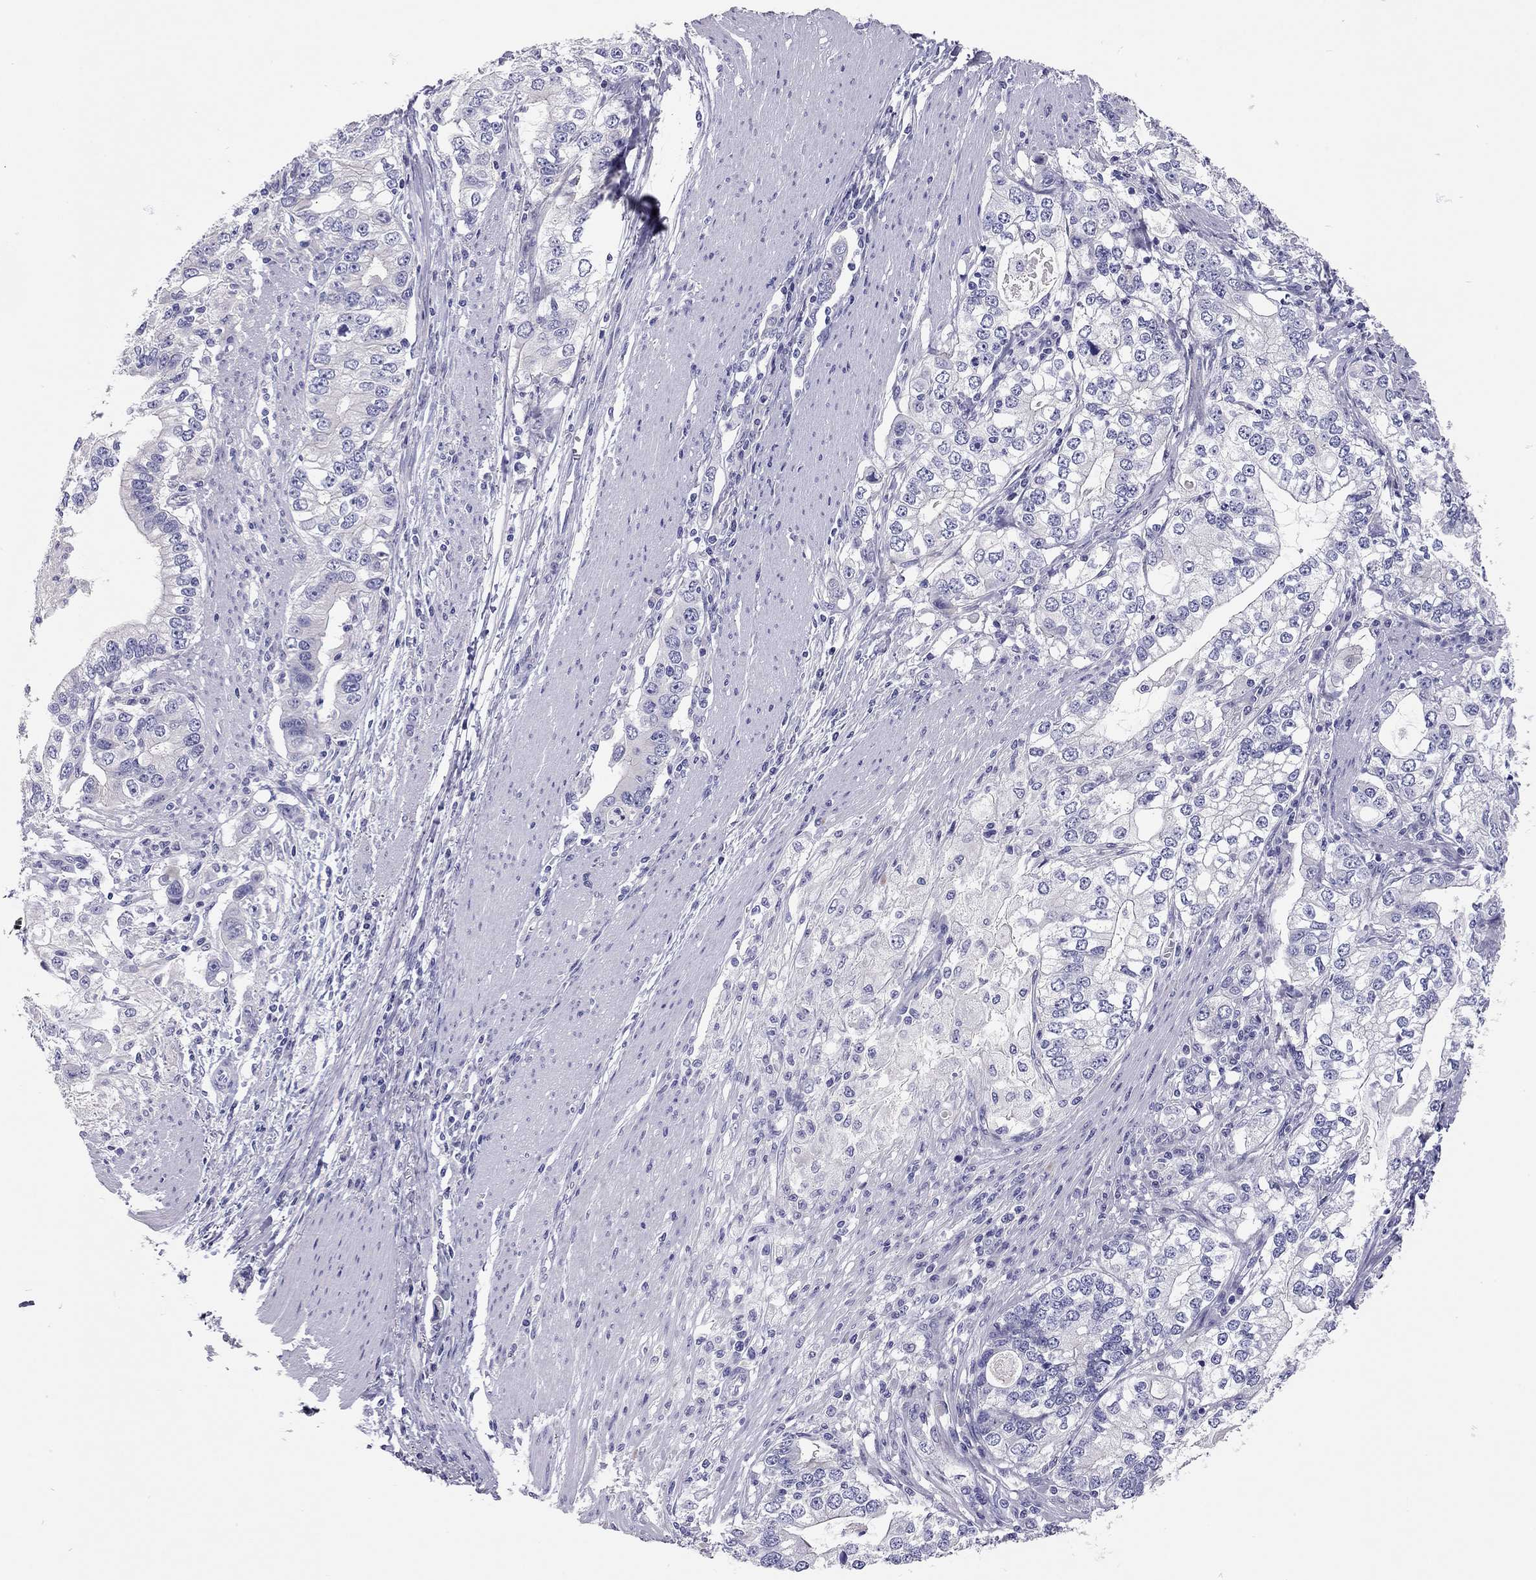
{"staining": {"intensity": "negative", "quantity": "none", "location": "none"}, "tissue": "stomach cancer", "cell_type": "Tumor cells", "image_type": "cancer", "snomed": [{"axis": "morphology", "description": "Adenocarcinoma, NOS"}, {"axis": "topography", "description": "Stomach, lower"}], "caption": "The micrograph displays no significant expression in tumor cells of stomach cancer (adenocarcinoma).", "gene": "SCARB1", "patient": {"sex": "female", "age": 72}}